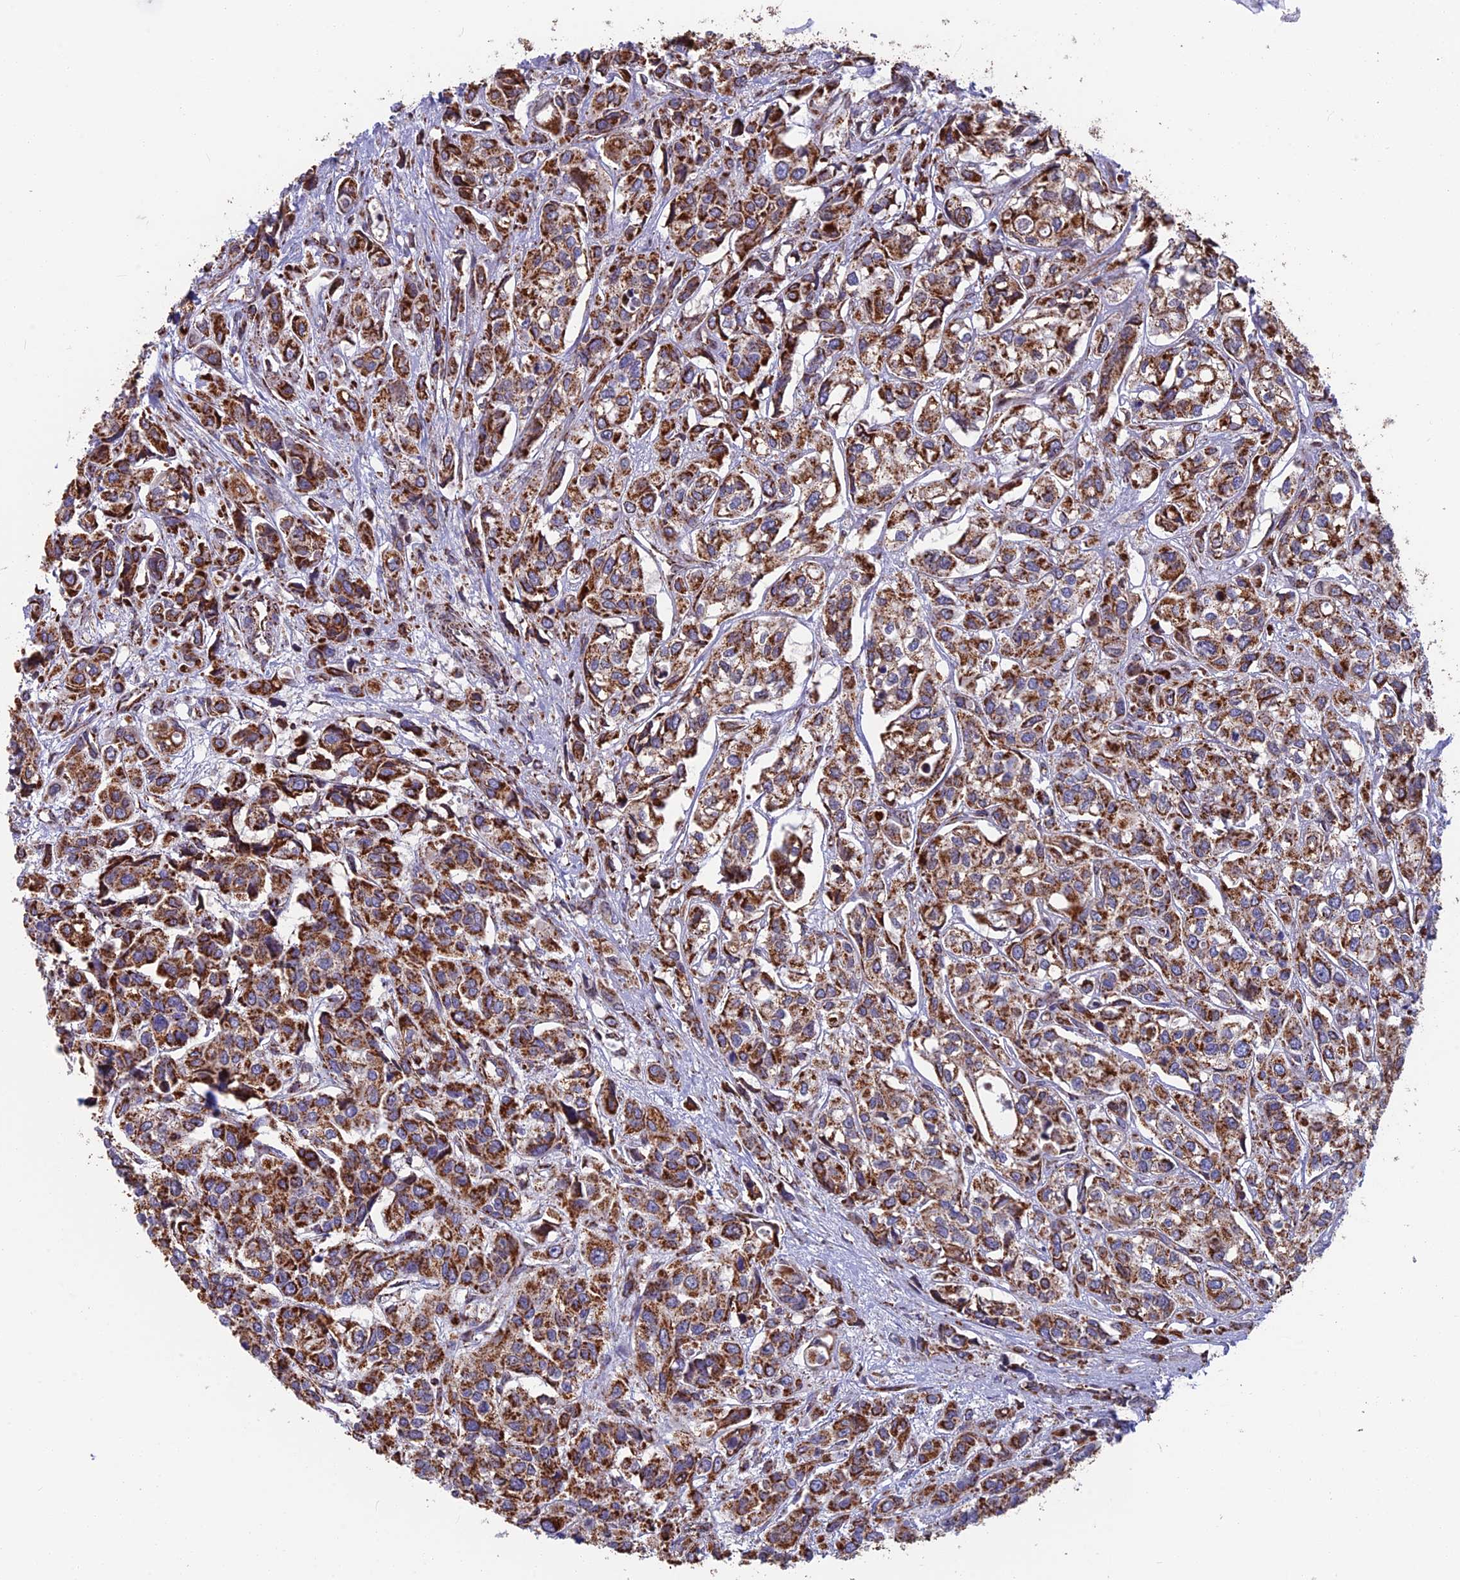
{"staining": {"intensity": "strong", "quantity": ">75%", "location": "cytoplasmic/membranous"}, "tissue": "urothelial cancer", "cell_type": "Tumor cells", "image_type": "cancer", "snomed": [{"axis": "morphology", "description": "Urothelial carcinoma, High grade"}, {"axis": "topography", "description": "Urinary bladder"}], "caption": "Protein analysis of urothelial cancer tissue reveals strong cytoplasmic/membranous staining in about >75% of tumor cells. The protein is shown in brown color, while the nuclei are stained blue.", "gene": "CS", "patient": {"sex": "male", "age": 67}}